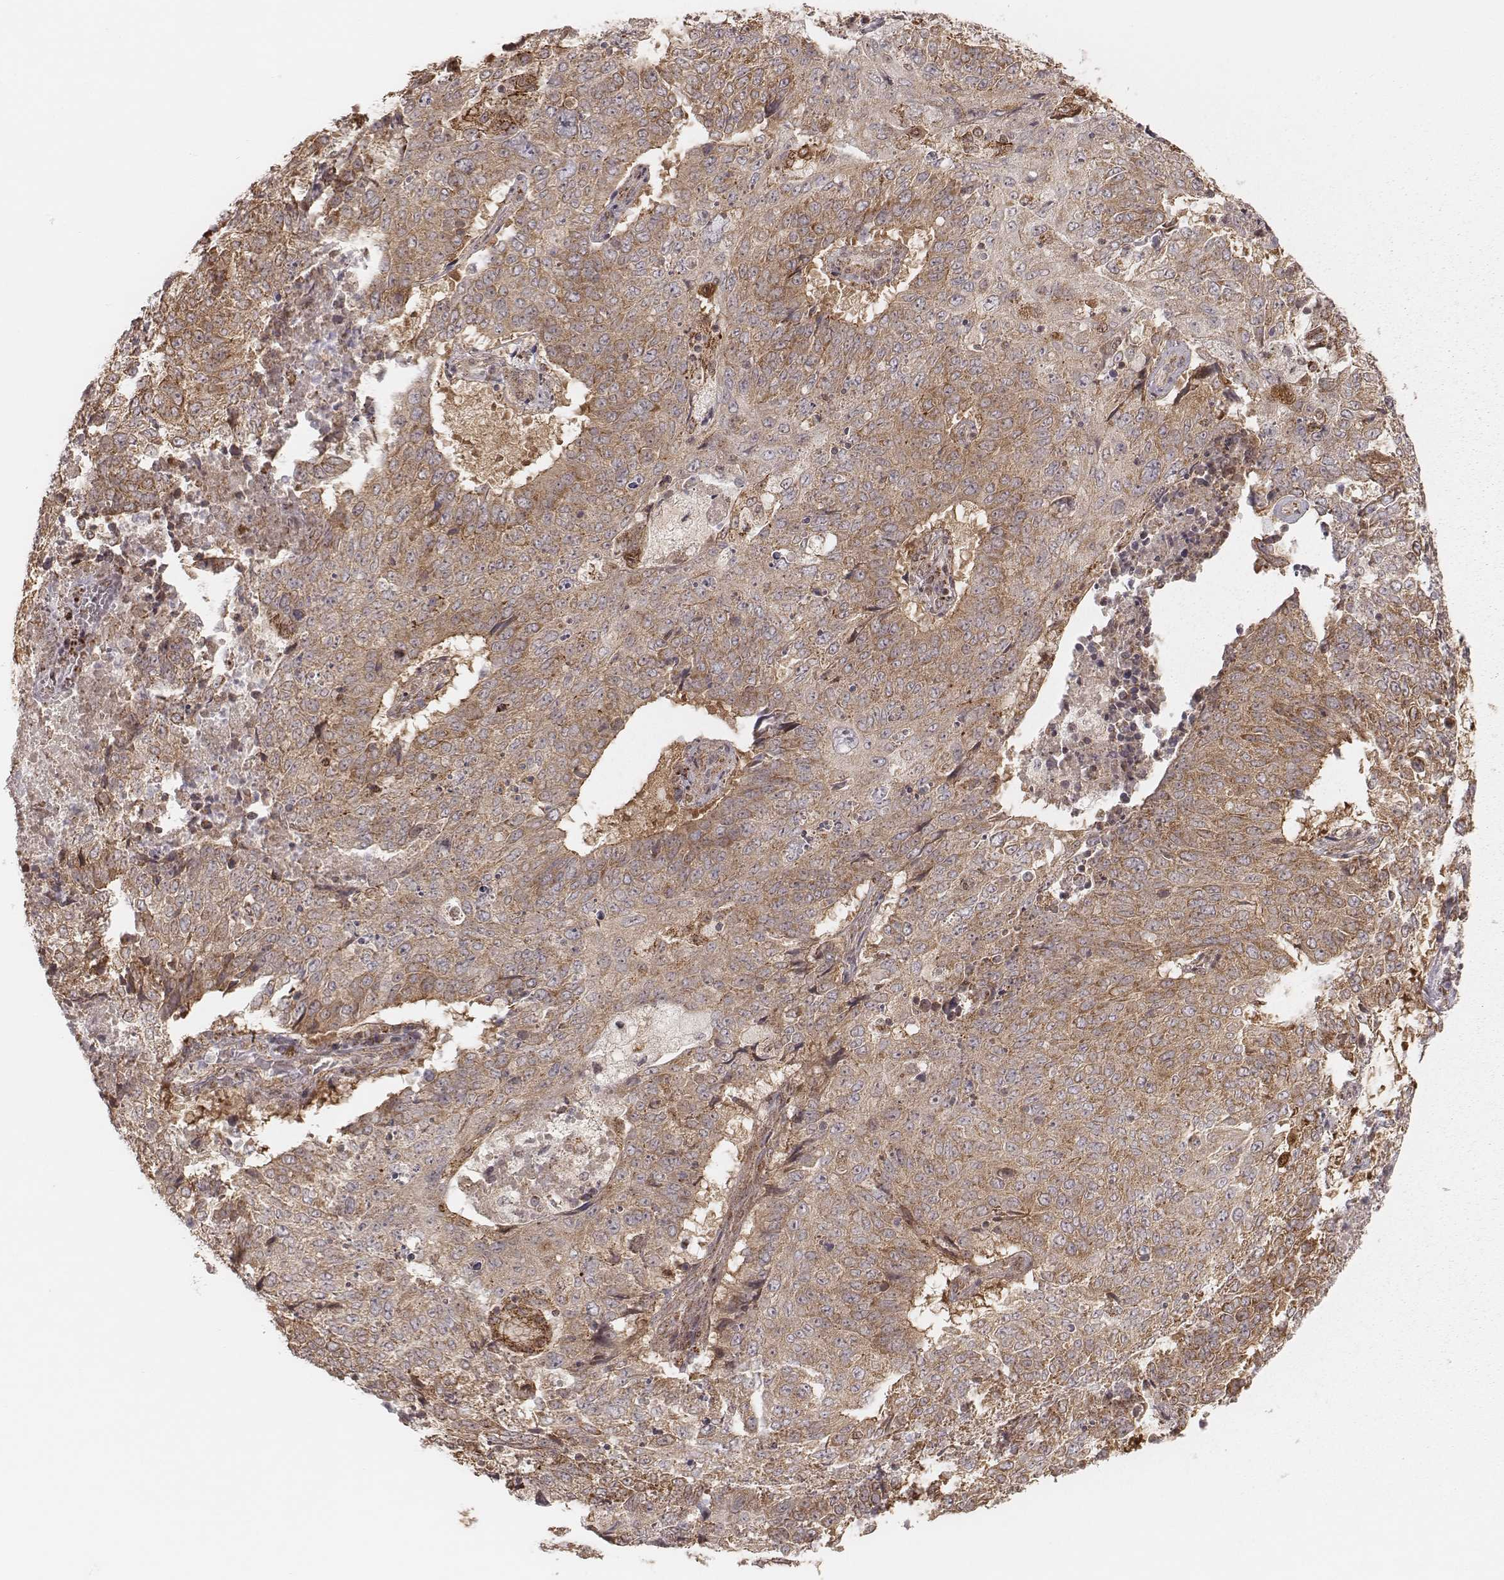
{"staining": {"intensity": "weak", "quantity": ">75%", "location": "cytoplasmic/membranous"}, "tissue": "lung cancer", "cell_type": "Tumor cells", "image_type": "cancer", "snomed": [{"axis": "morphology", "description": "Normal tissue, NOS"}, {"axis": "morphology", "description": "Squamous cell carcinoma, NOS"}, {"axis": "topography", "description": "Bronchus"}, {"axis": "topography", "description": "Lung"}], "caption": "Immunohistochemical staining of human squamous cell carcinoma (lung) shows weak cytoplasmic/membranous protein staining in approximately >75% of tumor cells. Nuclei are stained in blue.", "gene": "NDUFA7", "patient": {"sex": "male", "age": 64}}